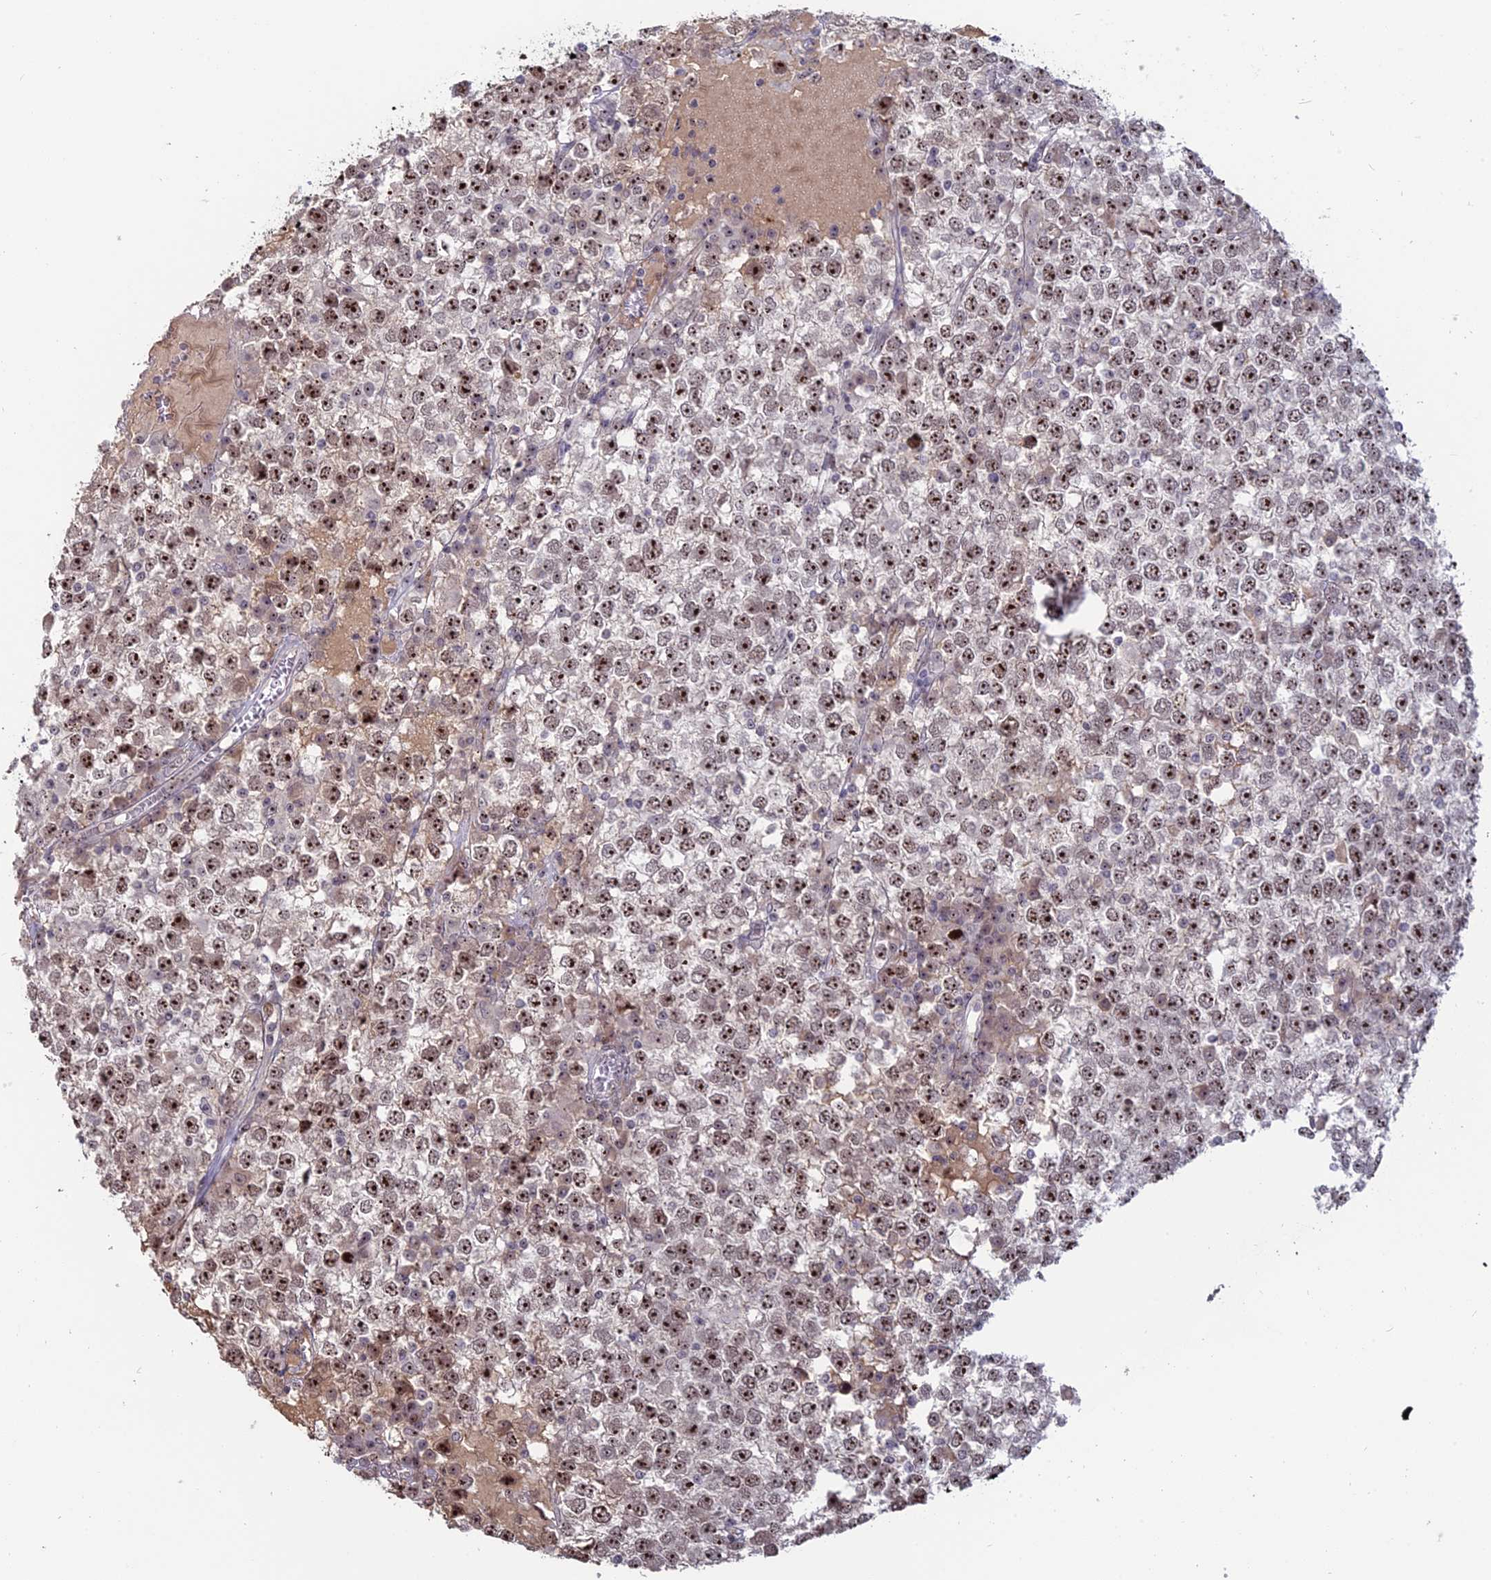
{"staining": {"intensity": "strong", "quantity": ">75%", "location": "nuclear"}, "tissue": "testis cancer", "cell_type": "Tumor cells", "image_type": "cancer", "snomed": [{"axis": "morphology", "description": "Seminoma, NOS"}, {"axis": "topography", "description": "Testis"}], "caption": "Immunohistochemistry (IHC) staining of testis cancer, which demonstrates high levels of strong nuclear expression in about >75% of tumor cells indicating strong nuclear protein staining. The staining was performed using DAB (3,3'-diaminobenzidine) (brown) for protein detection and nuclei were counterstained in hematoxylin (blue).", "gene": "FAM131A", "patient": {"sex": "male", "age": 65}}